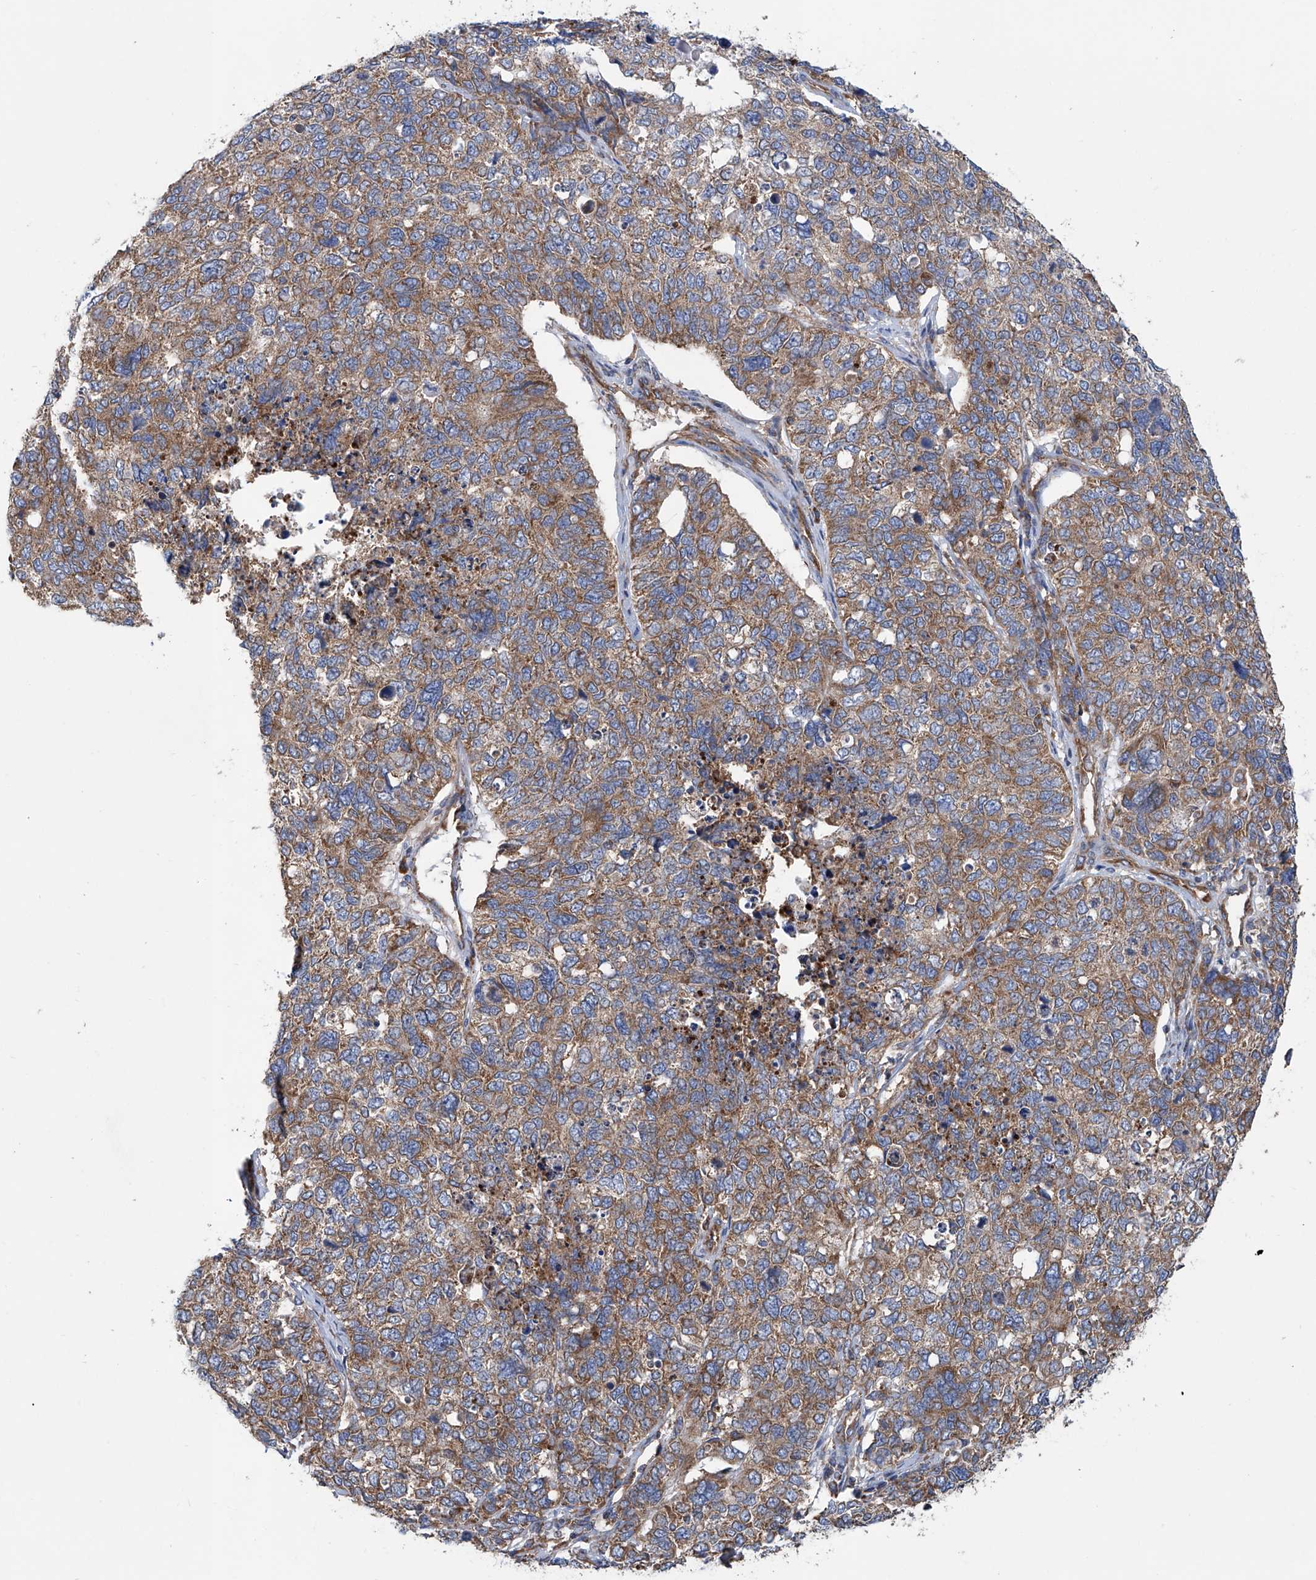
{"staining": {"intensity": "moderate", "quantity": ">75%", "location": "cytoplasmic/membranous"}, "tissue": "cervical cancer", "cell_type": "Tumor cells", "image_type": "cancer", "snomed": [{"axis": "morphology", "description": "Squamous cell carcinoma, NOS"}, {"axis": "topography", "description": "Cervix"}], "caption": "Protein analysis of cervical cancer tissue displays moderate cytoplasmic/membranous positivity in approximately >75% of tumor cells.", "gene": "SENP2", "patient": {"sex": "female", "age": 63}}